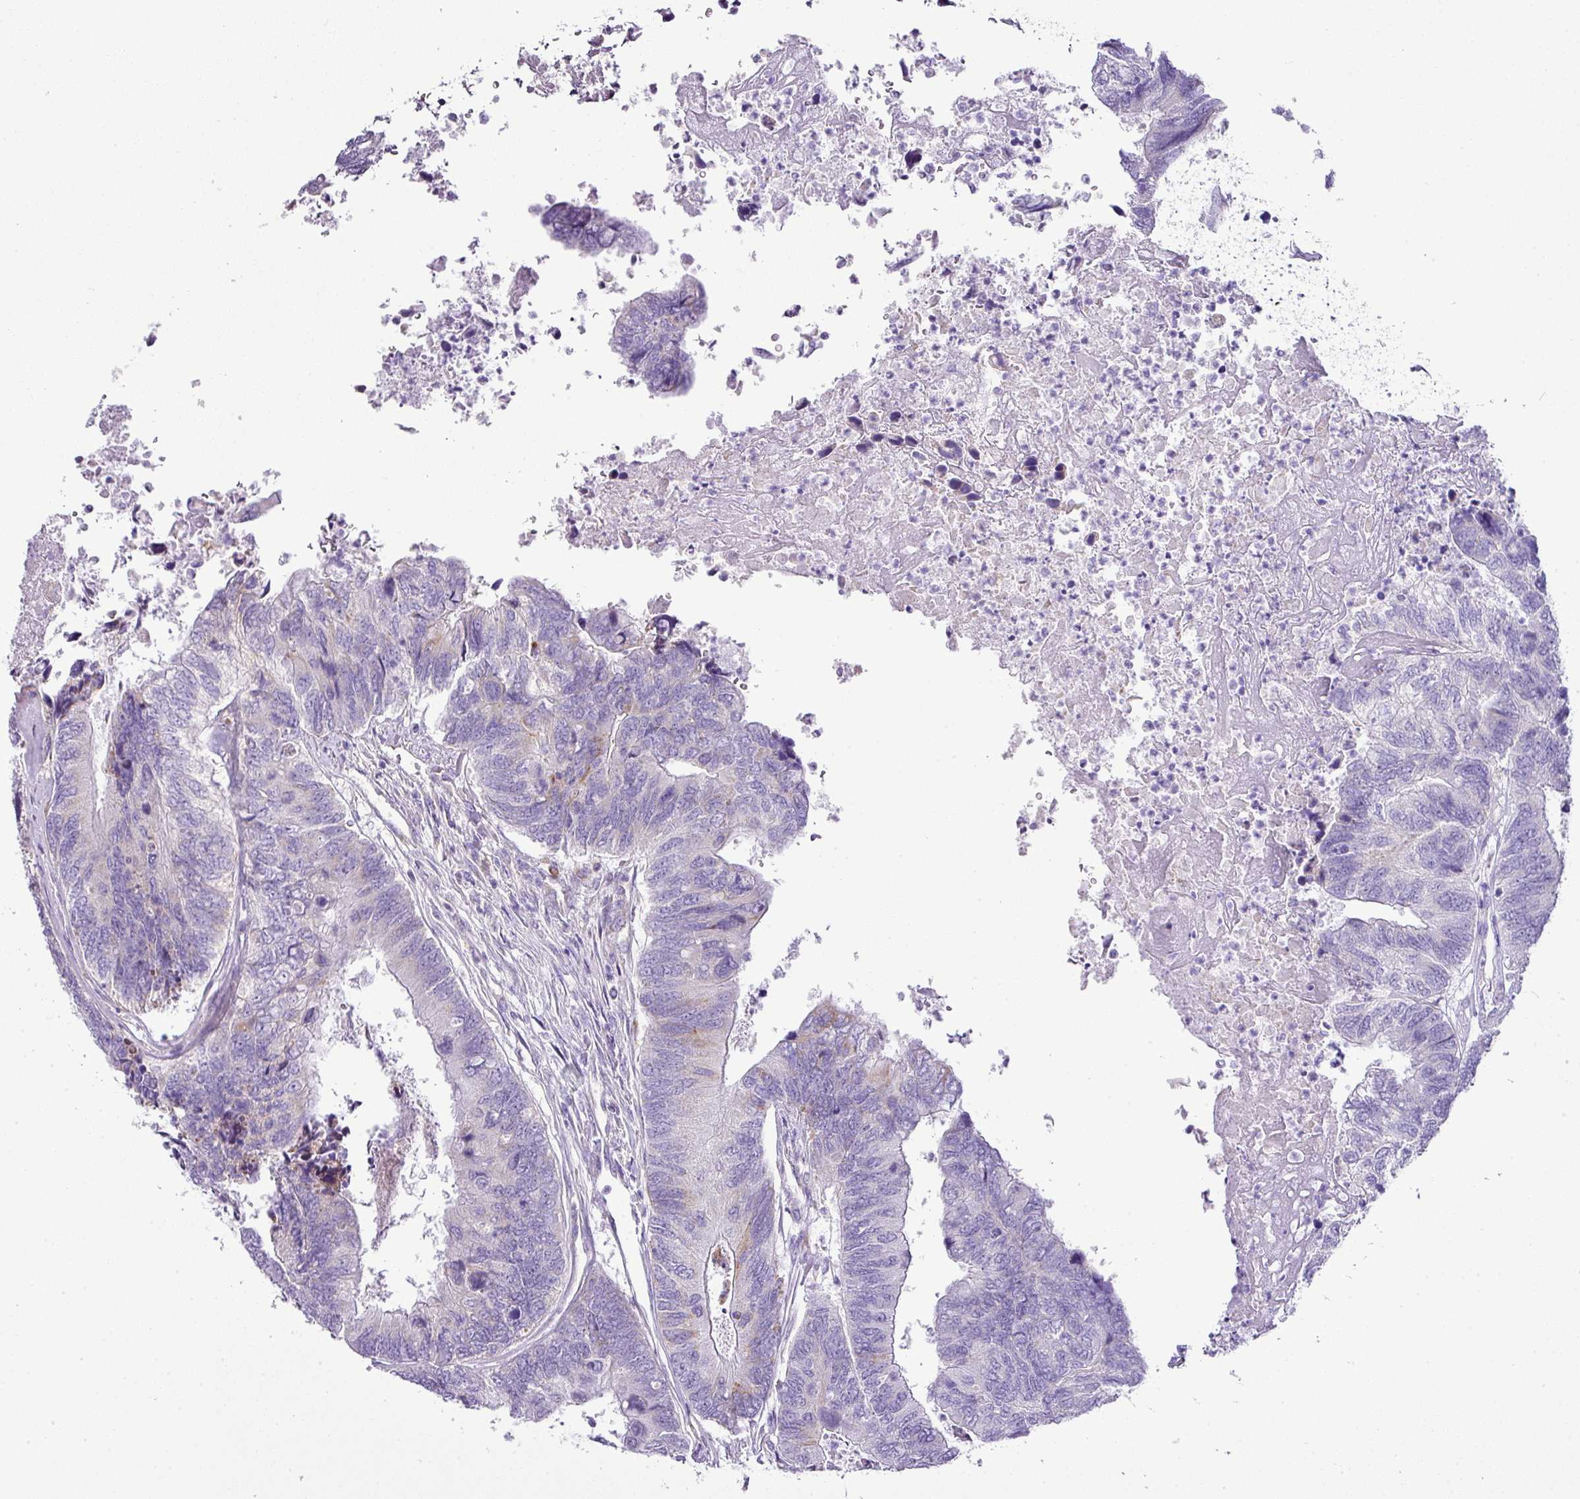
{"staining": {"intensity": "negative", "quantity": "none", "location": "none"}, "tissue": "colorectal cancer", "cell_type": "Tumor cells", "image_type": "cancer", "snomed": [{"axis": "morphology", "description": "Adenocarcinoma, NOS"}, {"axis": "topography", "description": "Colon"}], "caption": "Immunohistochemical staining of colorectal adenocarcinoma shows no significant staining in tumor cells.", "gene": "PGAP4", "patient": {"sex": "female", "age": 67}}